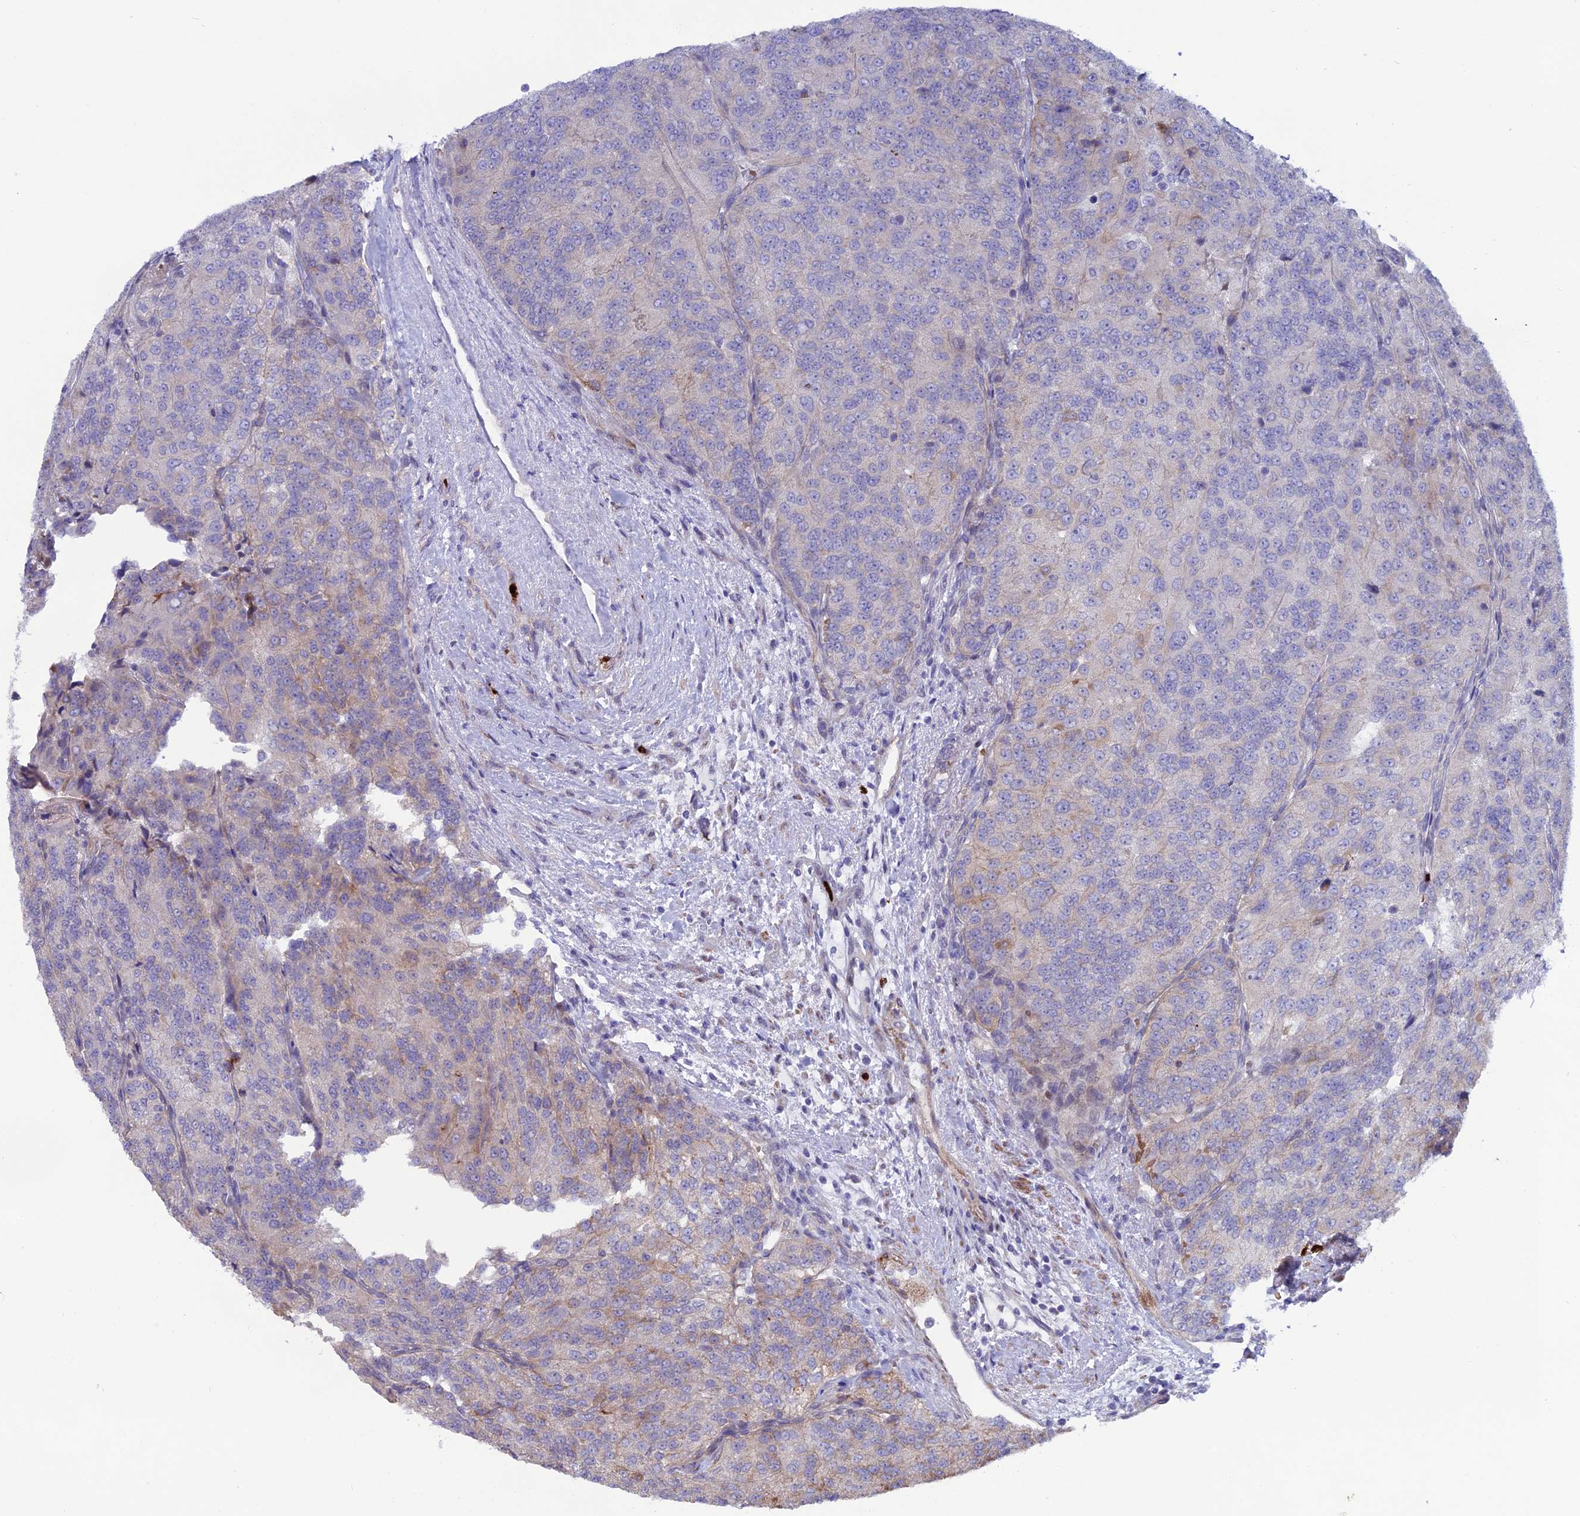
{"staining": {"intensity": "negative", "quantity": "none", "location": "none"}, "tissue": "renal cancer", "cell_type": "Tumor cells", "image_type": "cancer", "snomed": [{"axis": "morphology", "description": "Adenocarcinoma, NOS"}, {"axis": "topography", "description": "Kidney"}], "caption": "Tumor cells are negative for protein expression in human renal adenocarcinoma. (Brightfield microscopy of DAB (3,3'-diaminobenzidine) immunohistochemistry at high magnification).", "gene": "COL6A6", "patient": {"sex": "female", "age": 63}}